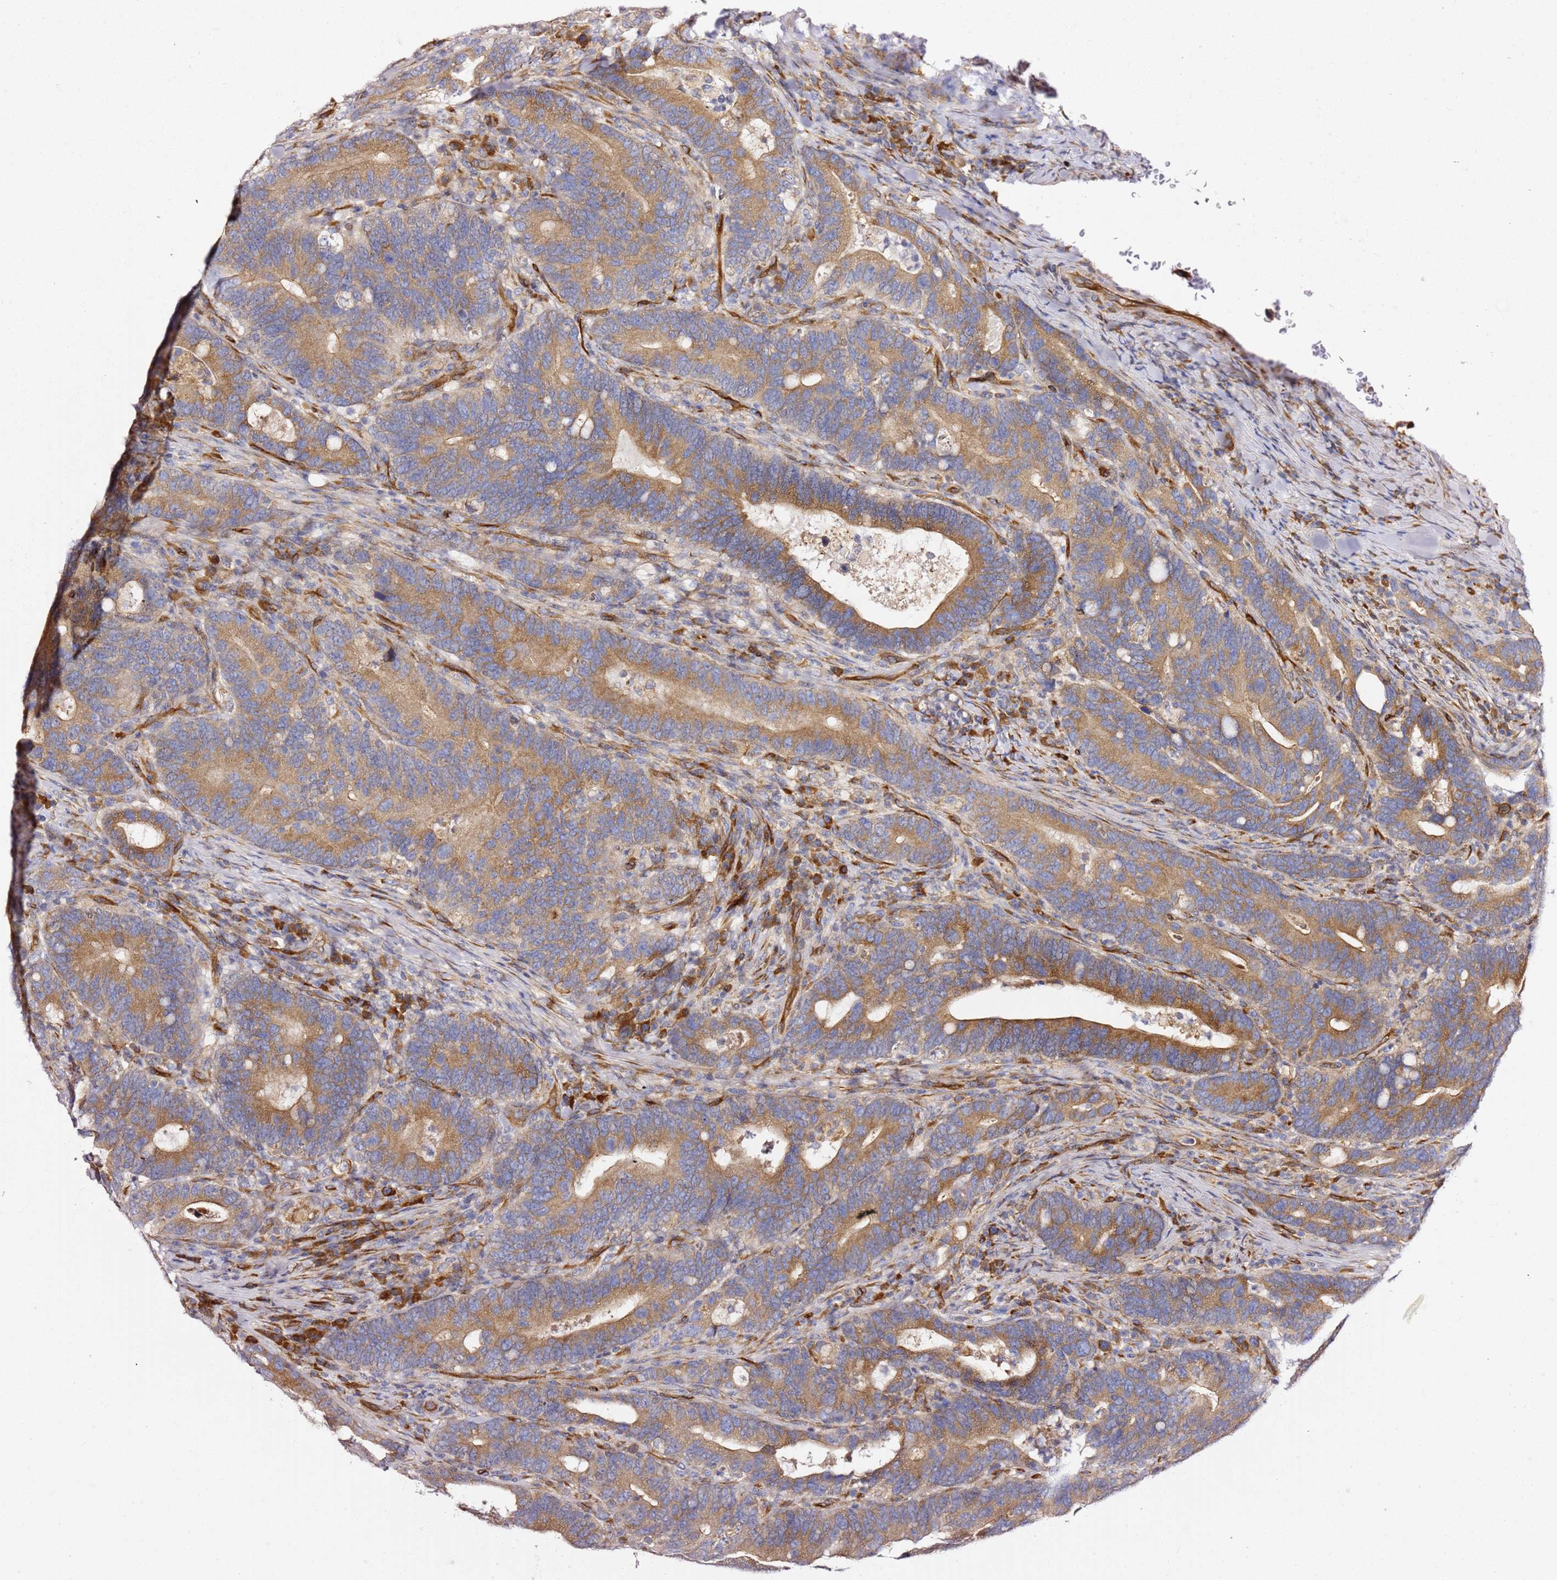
{"staining": {"intensity": "moderate", "quantity": ">75%", "location": "cytoplasmic/membranous"}, "tissue": "colorectal cancer", "cell_type": "Tumor cells", "image_type": "cancer", "snomed": [{"axis": "morphology", "description": "Adenocarcinoma, NOS"}, {"axis": "topography", "description": "Colon"}], "caption": "The image reveals staining of colorectal cancer (adenocarcinoma), revealing moderate cytoplasmic/membranous protein staining (brown color) within tumor cells.", "gene": "KIF7", "patient": {"sex": "female", "age": 66}}